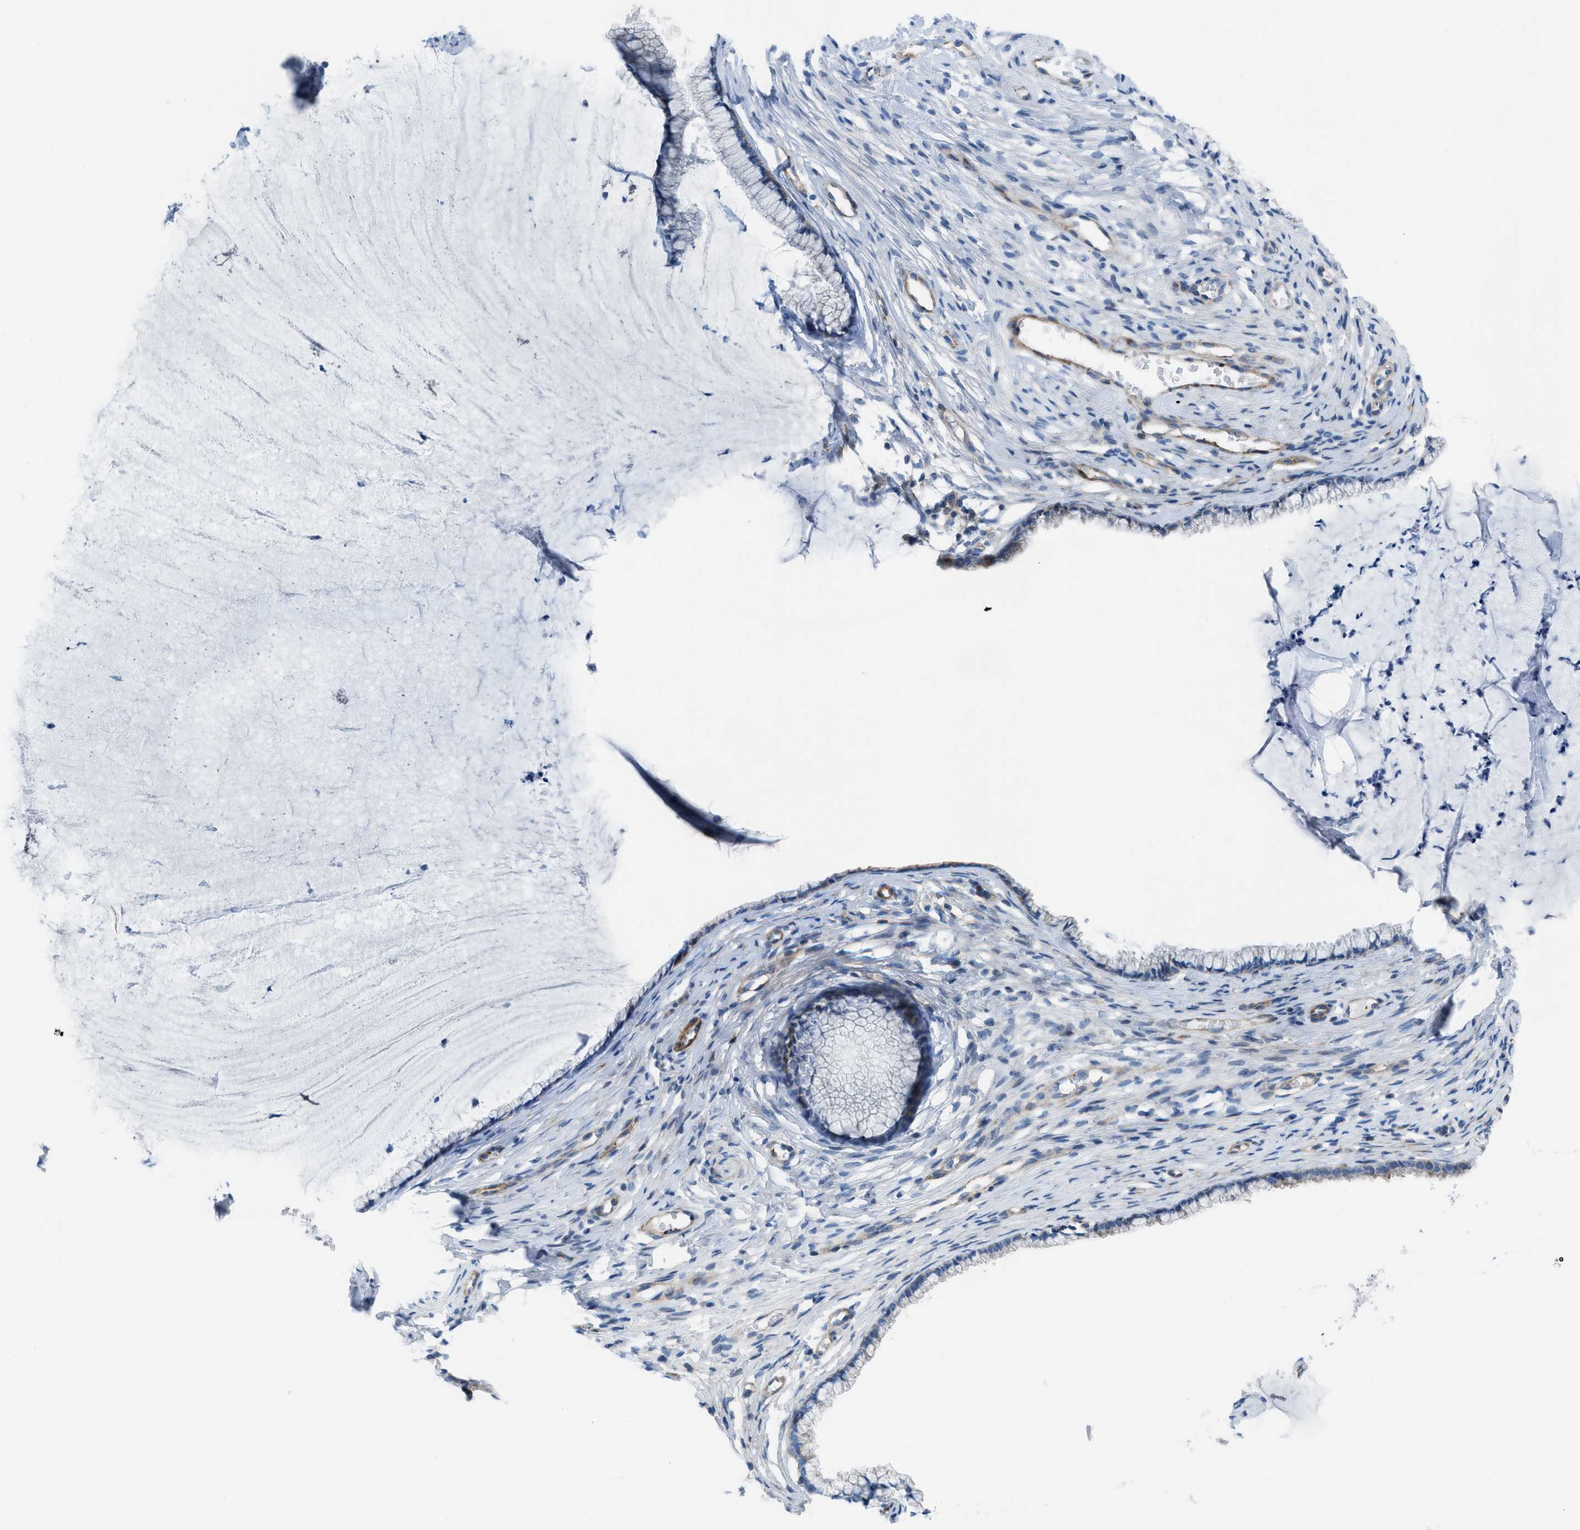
{"staining": {"intensity": "weak", "quantity": "<25%", "location": "cytoplasmic/membranous"}, "tissue": "cervix", "cell_type": "Glandular cells", "image_type": "normal", "snomed": [{"axis": "morphology", "description": "Normal tissue, NOS"}, {"axis": "topography", "description": "Cervix"}], "caption": "A histopathology image of cervix stained for a protein reveals no brown staining in glandular cells.", "gene": "KCNH7", "patient": {"sex": "female", "age": 77}}